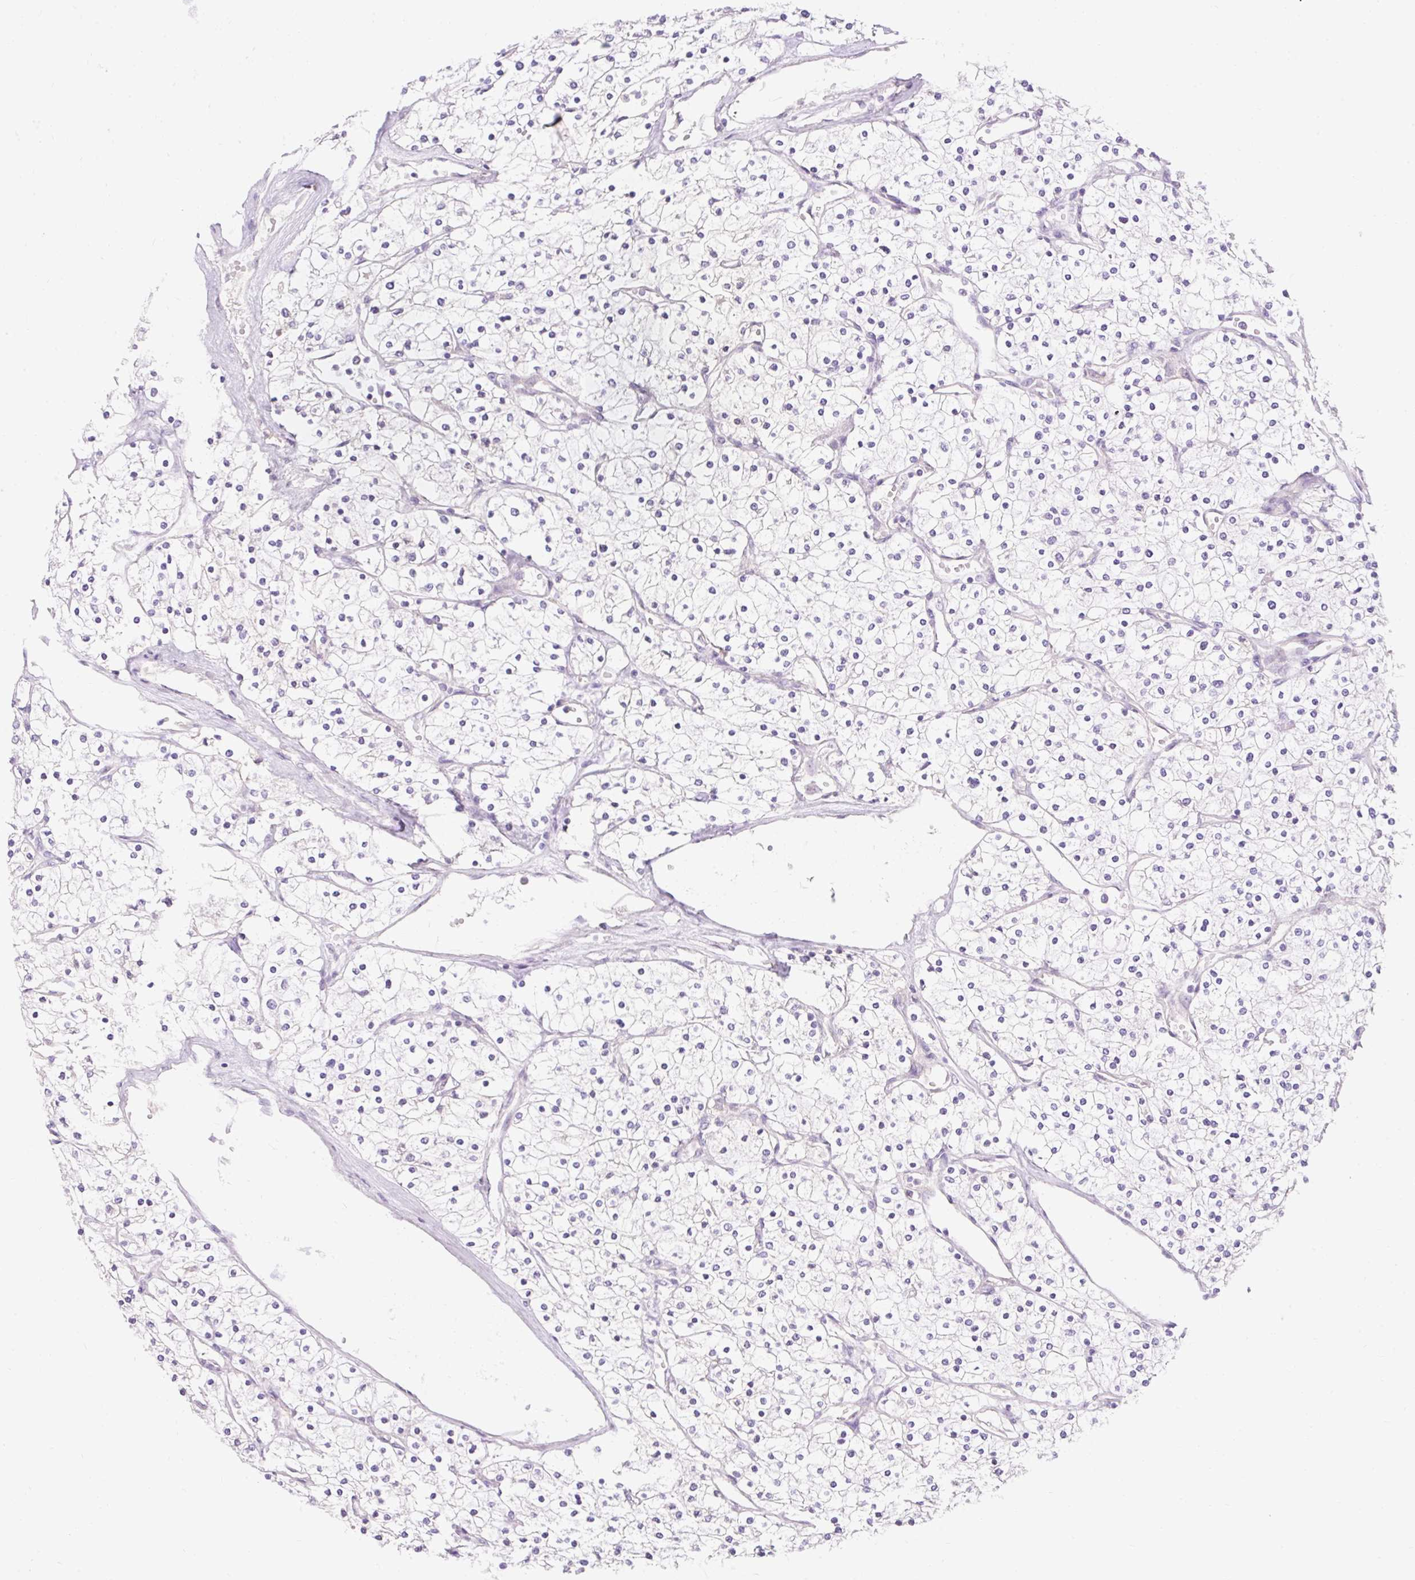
{"staining": {"intensity": "negative", "quantity": "none", "location": "none"}, "tissue": "renal cancer", "cell_type": "Tumor cells", "image_type": "cancer", "snomed": [{"axis": "morphology", "description": "Adenocarcinoma, NOS"}, {"axis": "topography", "description": "Kidney"}], "caption": "High magnification brightfield microscopy of adenocarcinoma (renal) stained with DAB (brown) and counterstained with hematoxylin (blue): tumor cells show no significant expression.", "gene": "TMEM150C", "patient": {"sex": "male", "age": 80}}